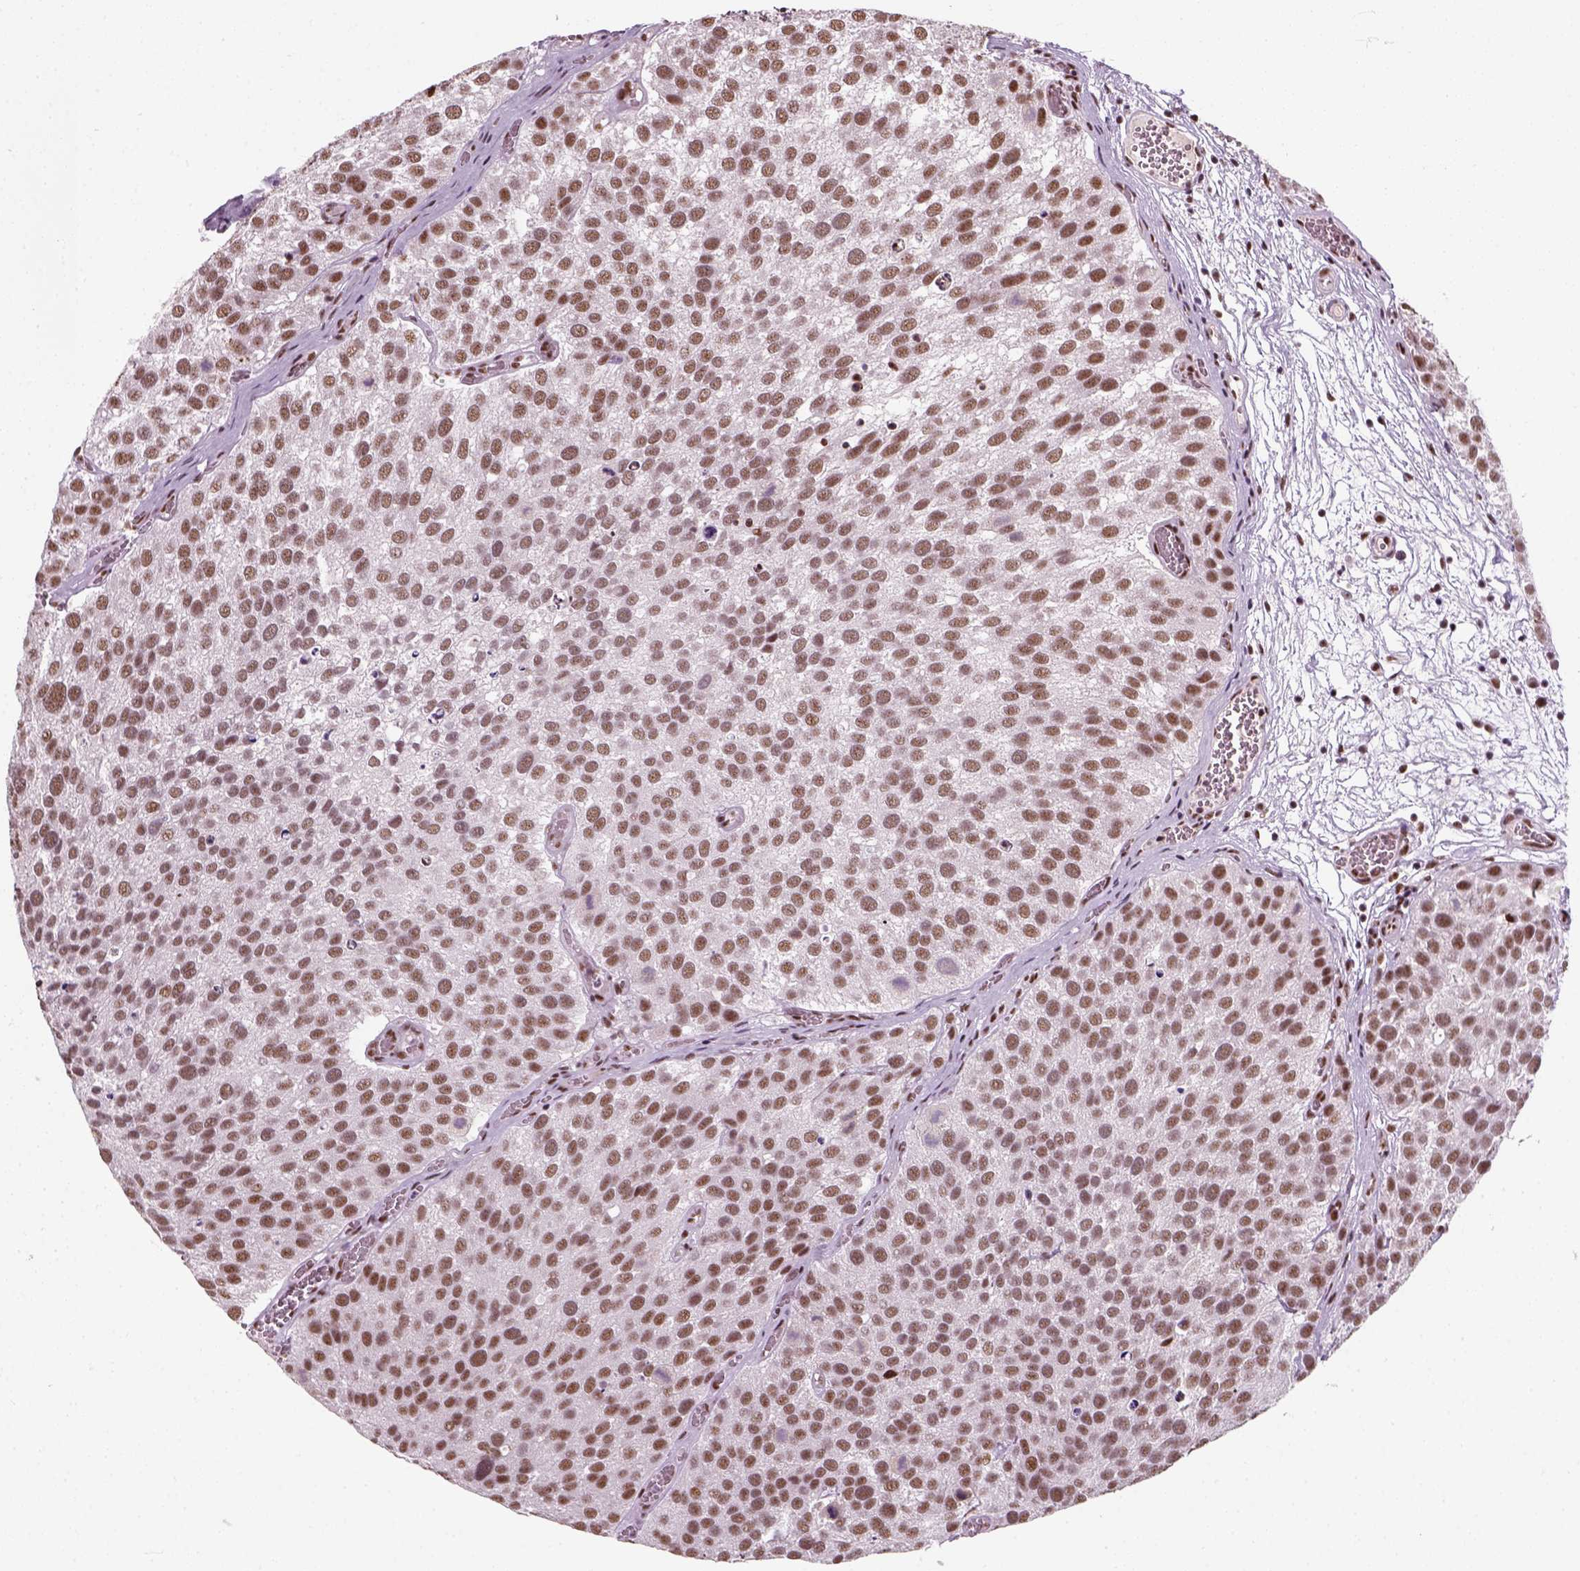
{"staining": {"intensity": "moderate", "quantity": ">75%", "location": "nuclear"}, "tissue": "urothelial cancer", "cell_type": "Tumor cells", "image_type": "cancer", "snomed": [{"axis": "morphology", "description": "Urothelial carcinoma, Low grade"}, {"axis": "topography", "description": "Urinary bladder"}], "caption": "Immunohistochemistry (IHC) staining of low-grade urothelial carcinoma, which exhibits medium levels of moderate nuclear positivity in about >75% of tumor cells indicating moderate nuclear protein positivity. The staining was performed using DAB (3,3'-diaminobenzidine) (brown) for protein detection and nuclei were counterstained in hematoxylin (blue).", "gene": "GTF2F1", "patient": {"sex": "female", "age": 69}}